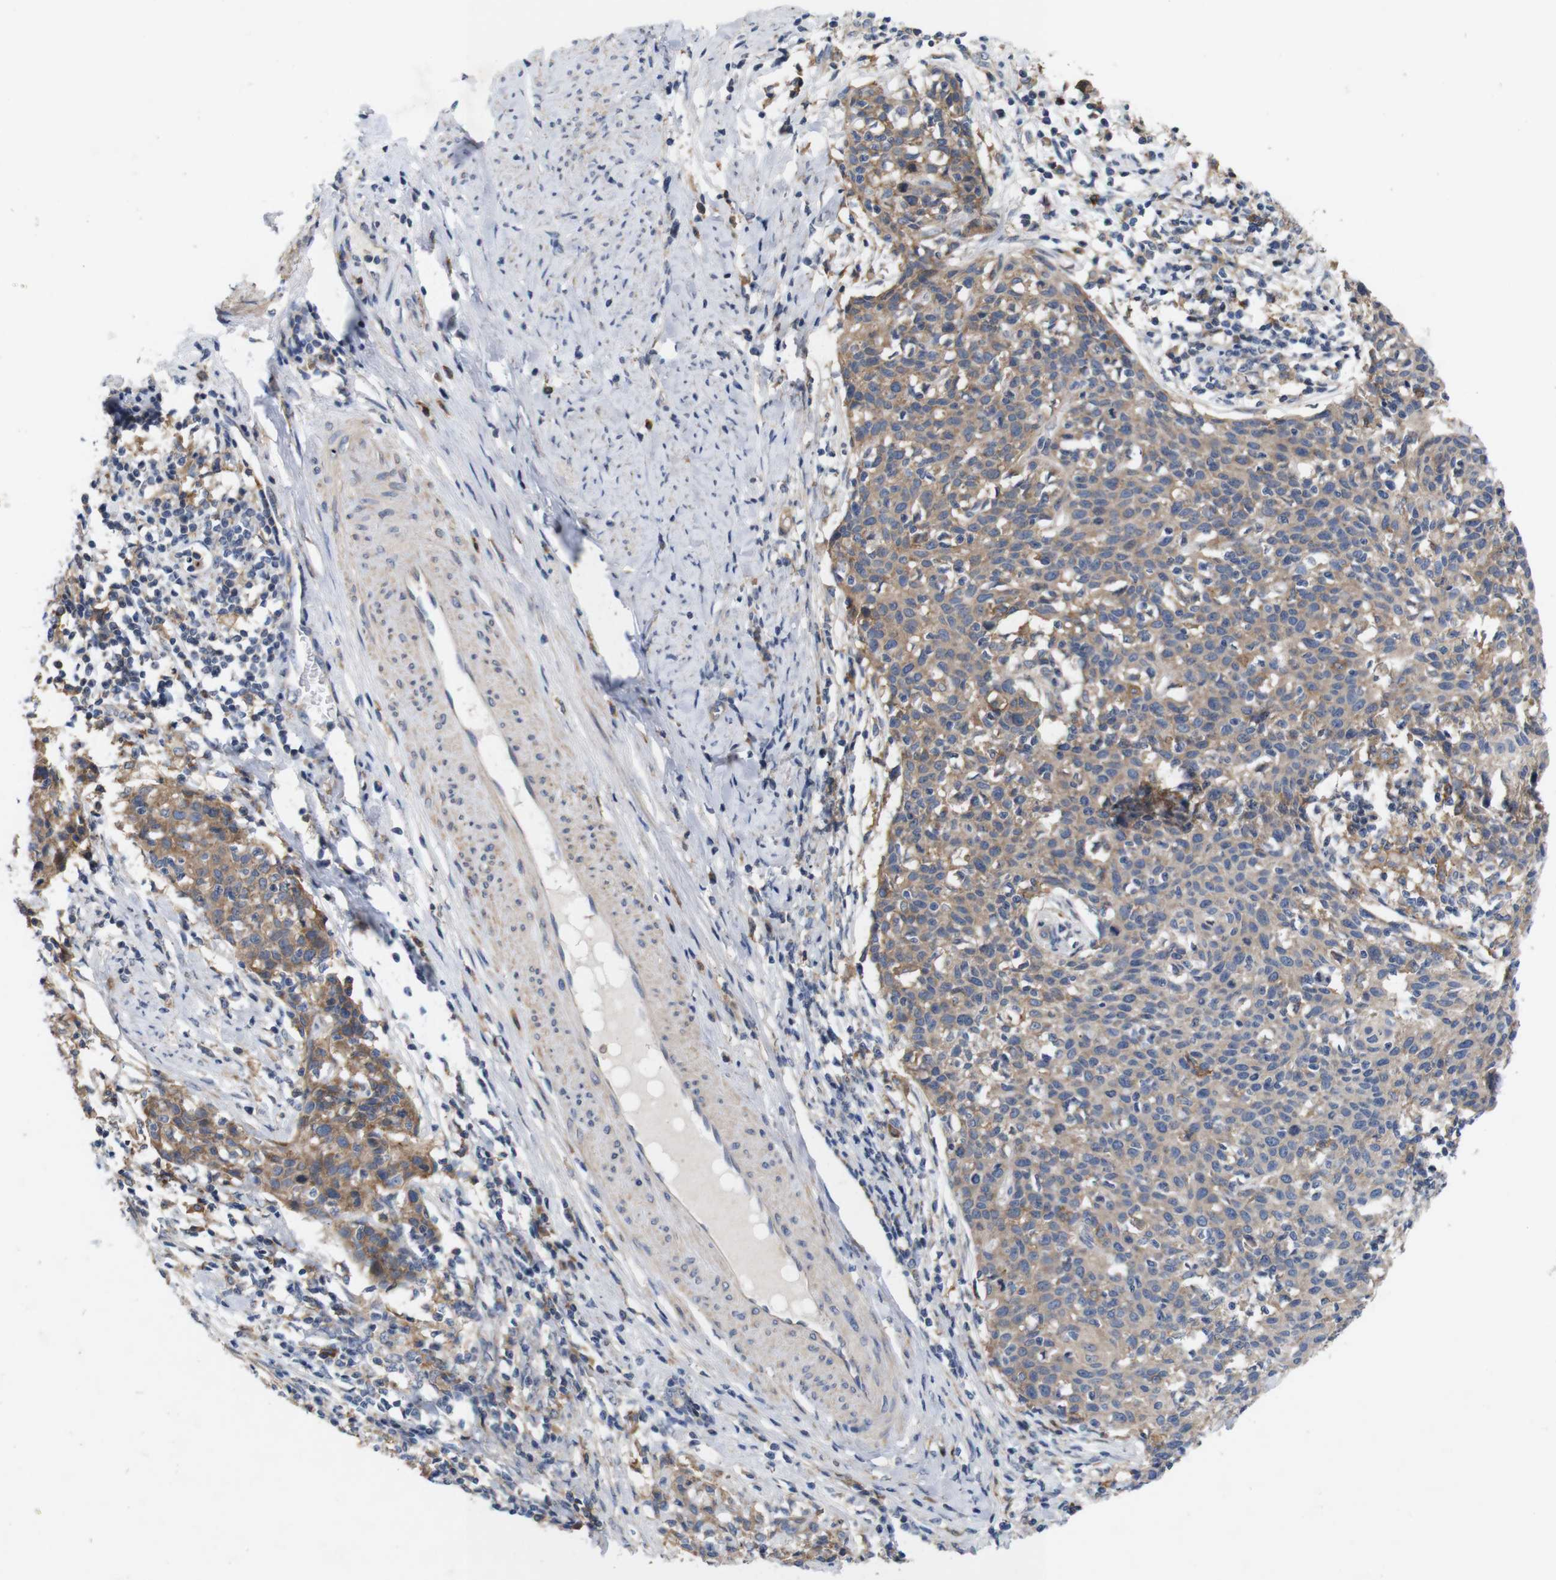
{"staining": {"intensity": "weak", "quantity": ">75%", "location": "cytoplasmic/membranous"}, "tissue": "cervical cancer", "cell_type": "Tumor cells", "image_type": "cancer", "snomed": [{"axis": "morphology", "description": "Squamous cell carcinoma, NOS"}, {"axis": "topography", "description": "Cervix"}], "caption": "Cervical squamous cell carcinoma stained for a protein (brown) shows weak cytoplasmic/membranous positive staining in approximately >75% of tumor cells.", "gene": "SIGLEC8", "patient": {"sex": "female", "age": 38}}